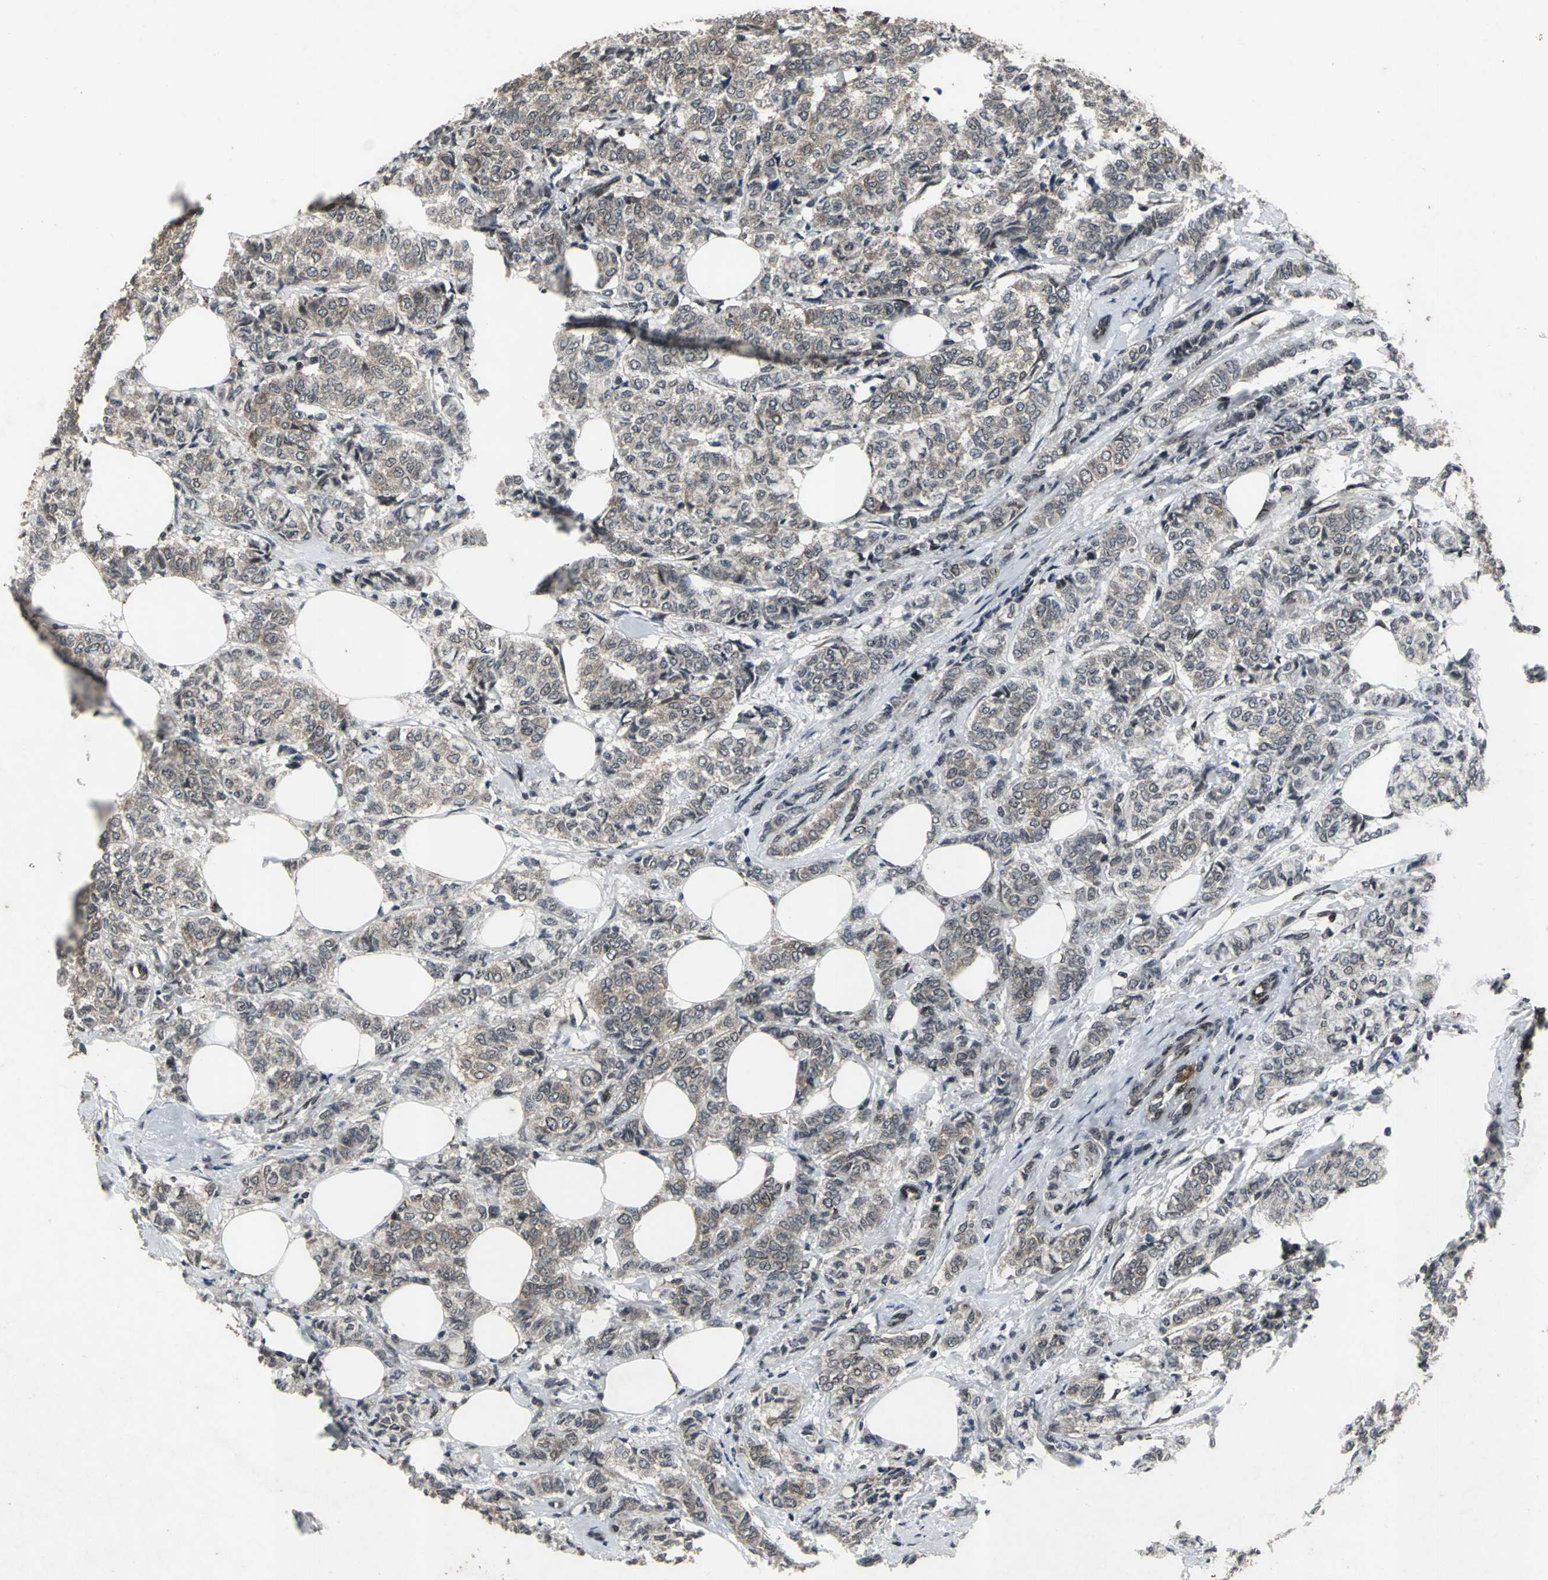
{"staining": {"intensity": "moderate", "quantity": ">75%", "location": "cytoplasmic/membranous"}, "tissue": "breast cancer", "cell_type": "Tumor cells", "image_type": "cancer", "snomed": [{"axis": "morphology", "description": "Lobular carcinoma"}, {"axis": "topography", "description": "Breast"}], "caption": "Immunohistochemical staining of human breast lobular carcinoma exhibits moderate cytoplasmic/membranous protein staining in approximately >75% of tumor cells.", "gene": "SH2B3", "patient": {"sex": "female", "age": 60}}